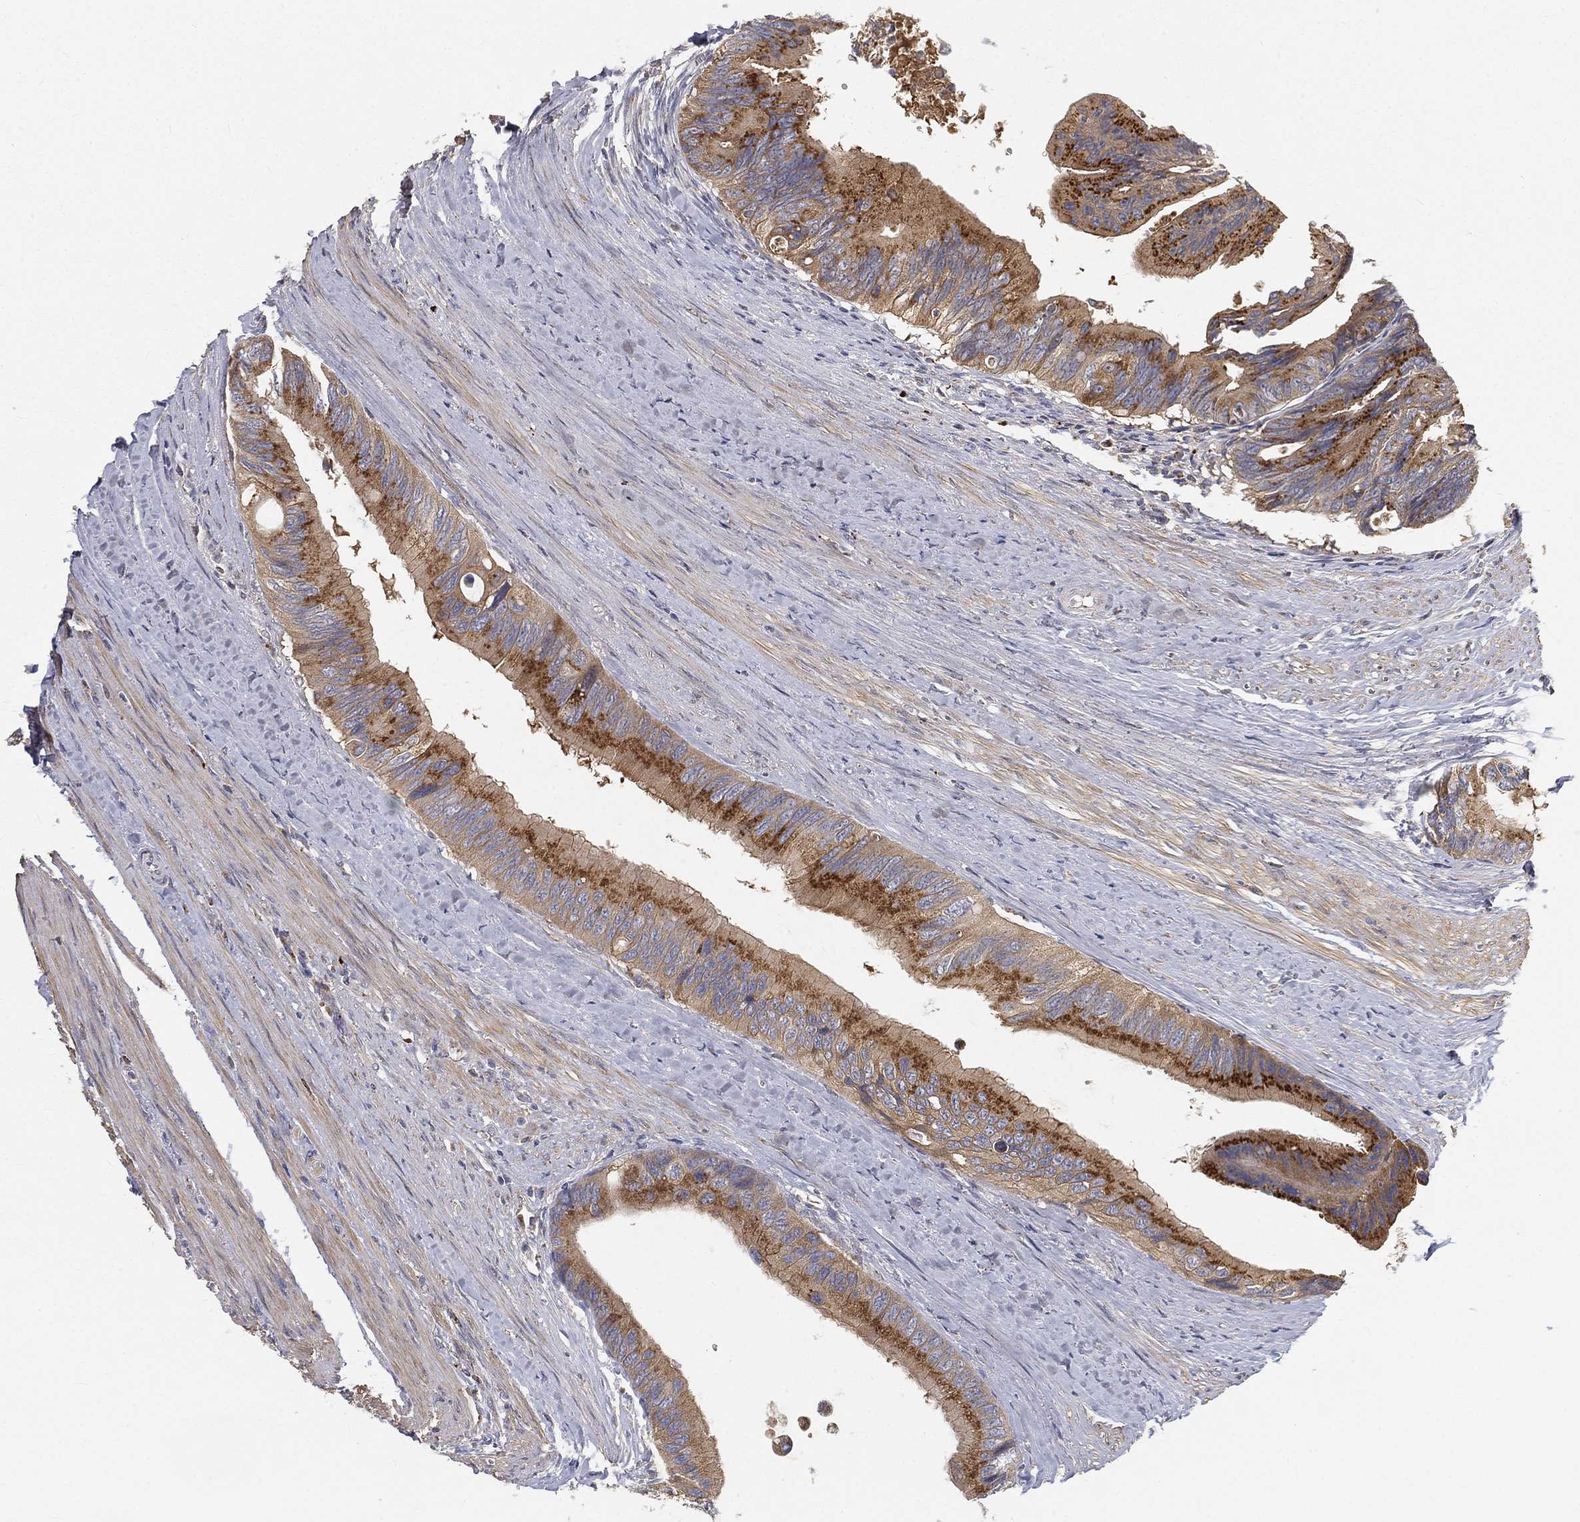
{"staining": {"intensity": "strong", "quantity": "25%-75%", "location": "cytoplasmic/membranous"}, "tissue": "colorectal cancer", "cell_type": "Tumor cells", "image_type": "cancer", "snomed": [{"axis": "morphology", "description": "Normal tissue, NOS"}, {"axis": "morphology", "description": "Adenocarcinoma, NOS"}, {"axis": "topography", "description": "Colon"}], "caption": "The immunohistochemical stain labels strong cytoplasmic/membranous staining in tumor cells of adenocarcinoma (colorectal) tissue.", "gene": "CTSL", "patient": {"sex": "male", "age": 65}}